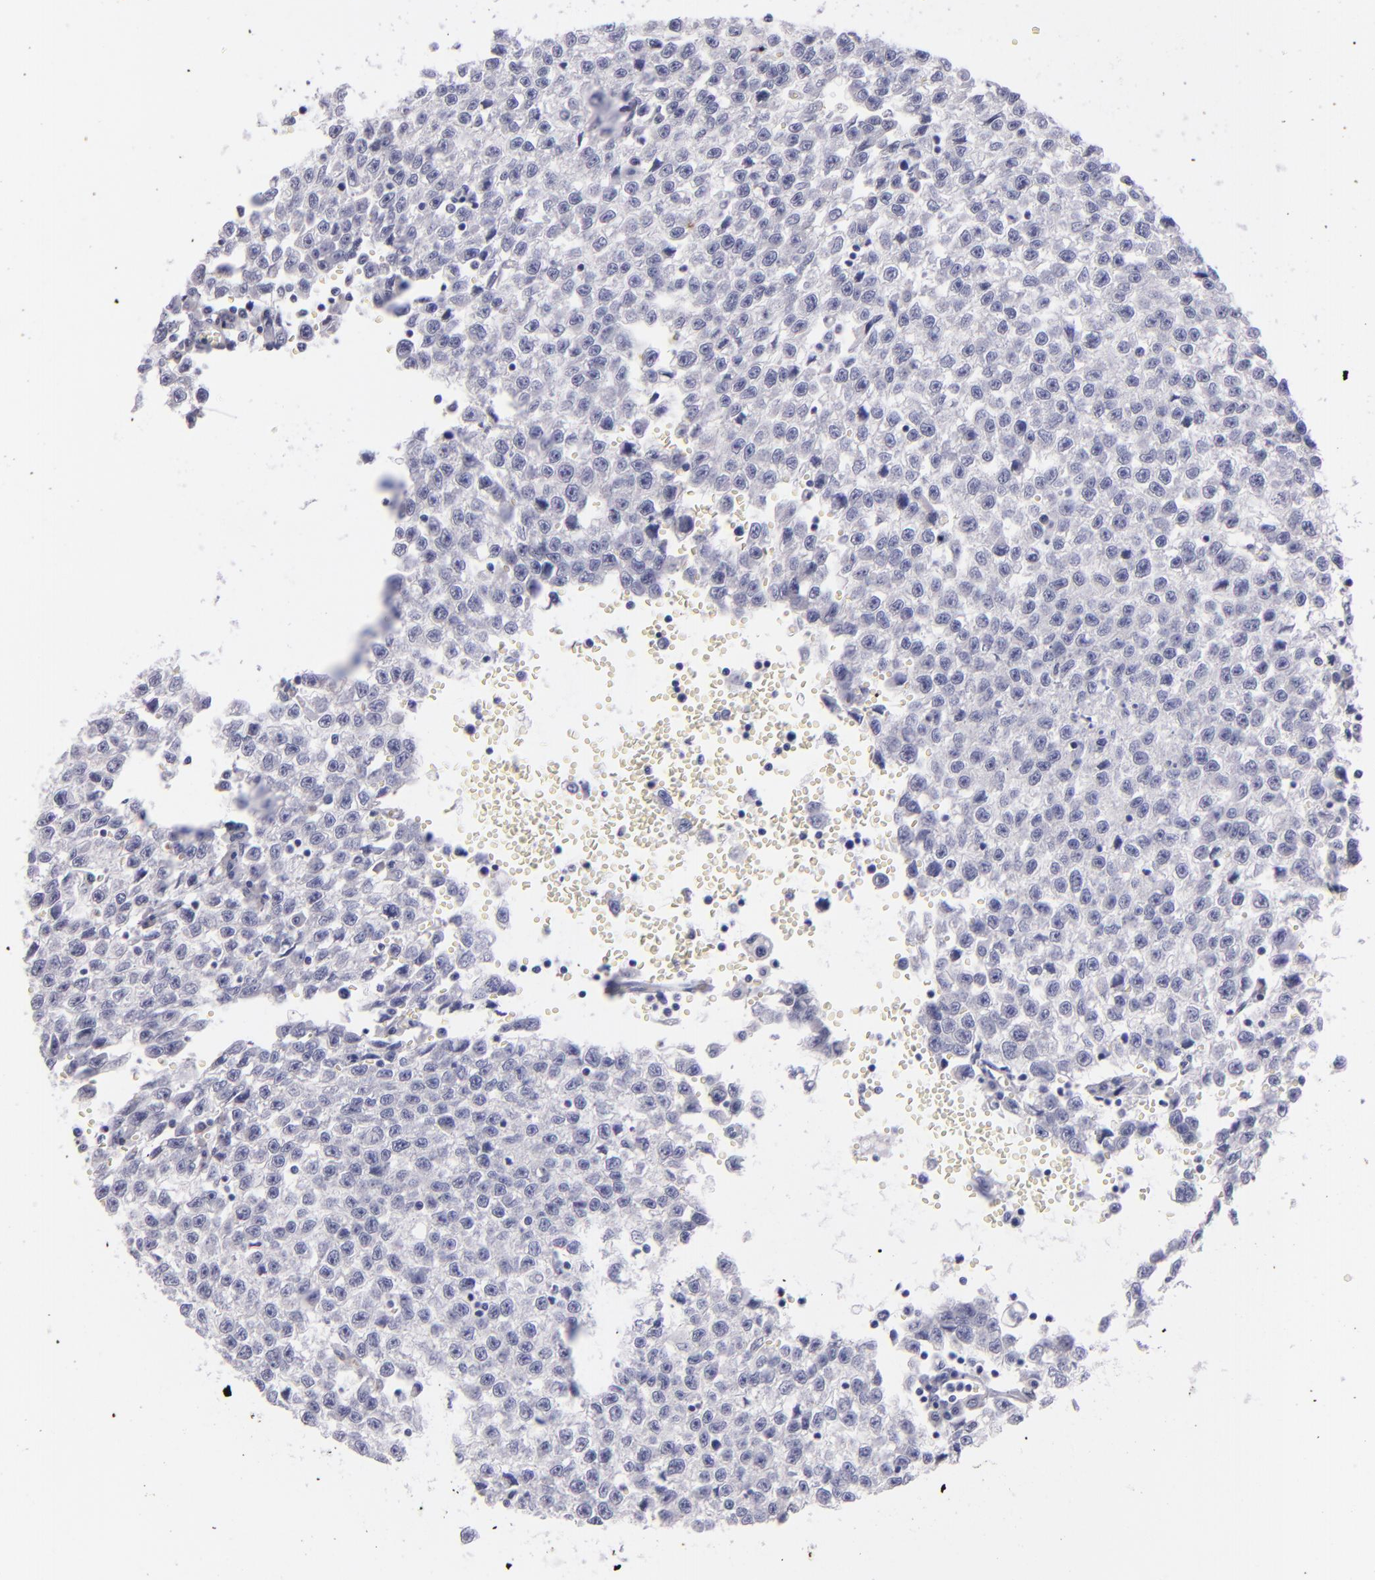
{"staining": {"intensity": "negative", "quantity": "none", "location": "none"}, "tissue": "testis cancer", "cell_type": "Tumor cells", "image_type": "cancer", "snomed": [{"axis": "morphology", "description": "Seminoma, NOS"}, {"axis": "topography", "description": "Testis"}], "caption": "This is an IHC image of human testis cancer (seminoma). There is no staining in tumor cells.", "gene": "SNAP25", "patient": {"sex": "male", "age": 35}}